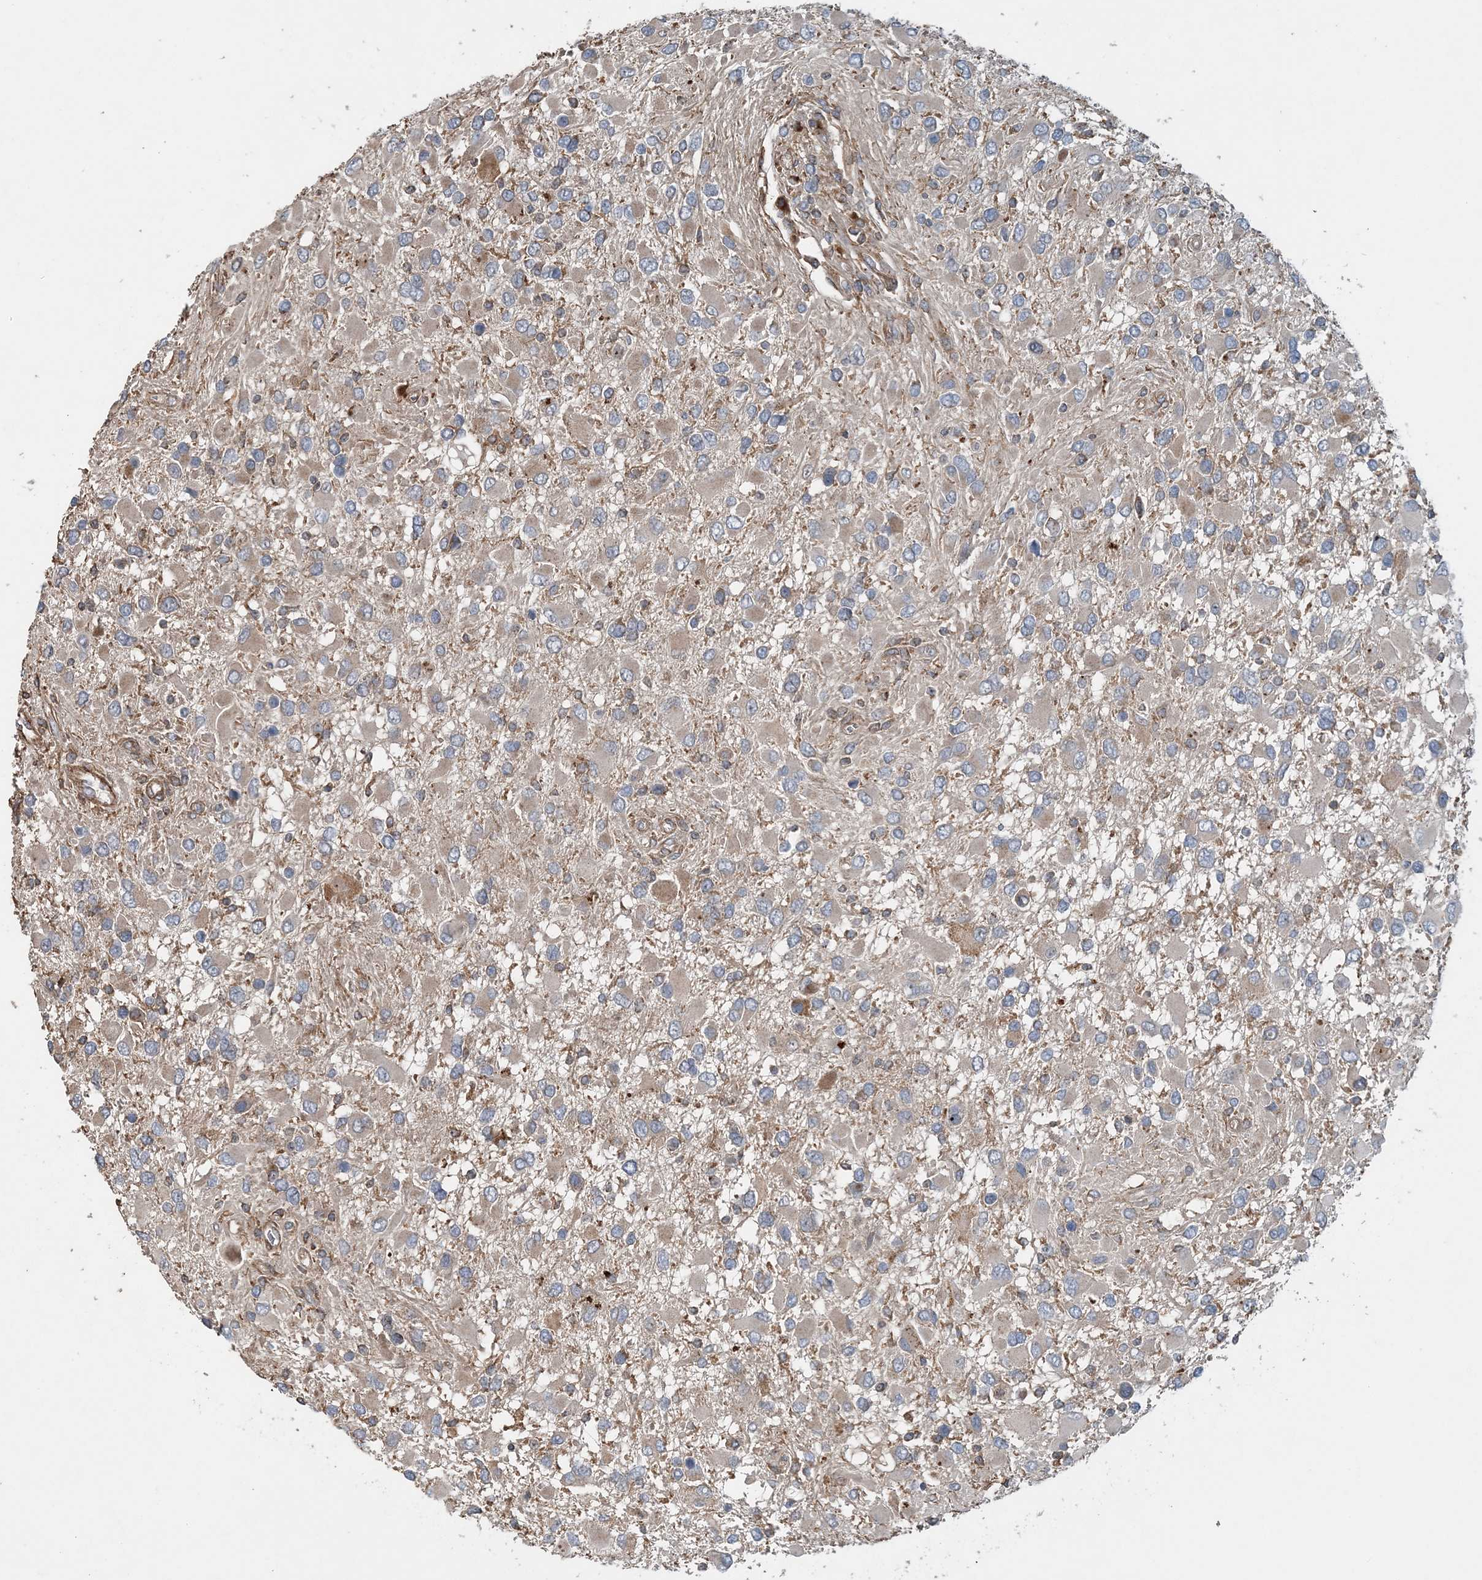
{"staining": {"intensity": "negative", "quantity": "none", "location": "none"}, "tissue": "glioma", "cell_type": "Tumor cells", "image_type": "cancer", "snomed": [{"axis": "morphology", "description": "Glioma, malignant, High grade"}, {"axis": "topography", "description": "Brain"}], "caption": "Image shows no protein positivity in tumor cells of high-grade glioma (malignant) tissue.", "gene": "TTI1", "patient": {"sex": "male", "age": 53}}